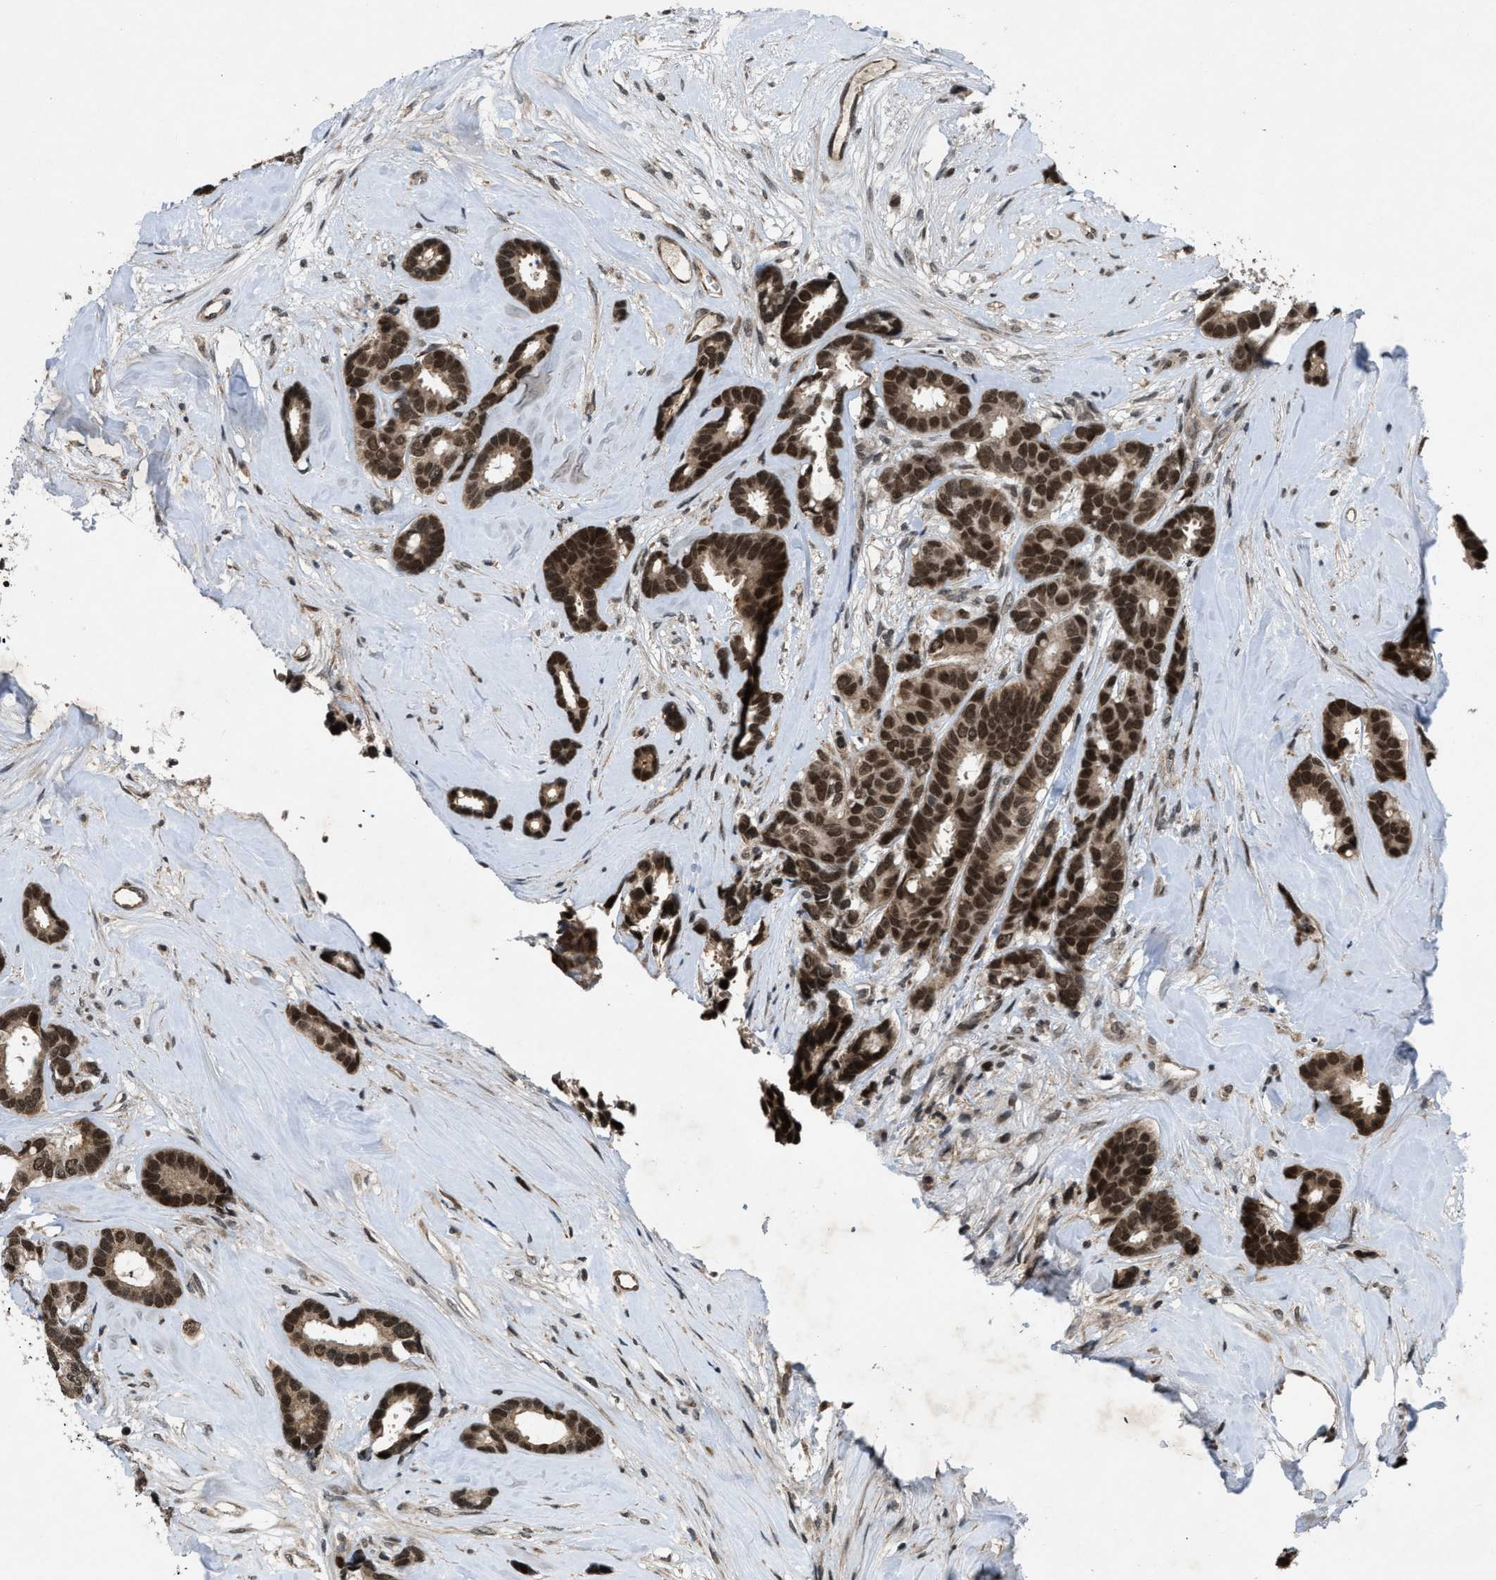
{"staining": {"intensity": "strong", "quantity": ">75%", "location": "nuclear"}, "tissue": "breast cancer", "cell_type": "Tumor cells", "image_type": "cancer", "snomed": [{"axis": "morphology", "description": "Duct carcinoma"}, {"axis": "topography", "description": "Breast"}], "caption": "A high-resolution image shows immunohistochemistry (IHC) staining of breast cancer (intraductal carcinoma), which exhibits strong nuclear expression in about >75% of tumor cells.", "gene": "ZNHIT1", "patient": {"sex": "female", "age": 87}}